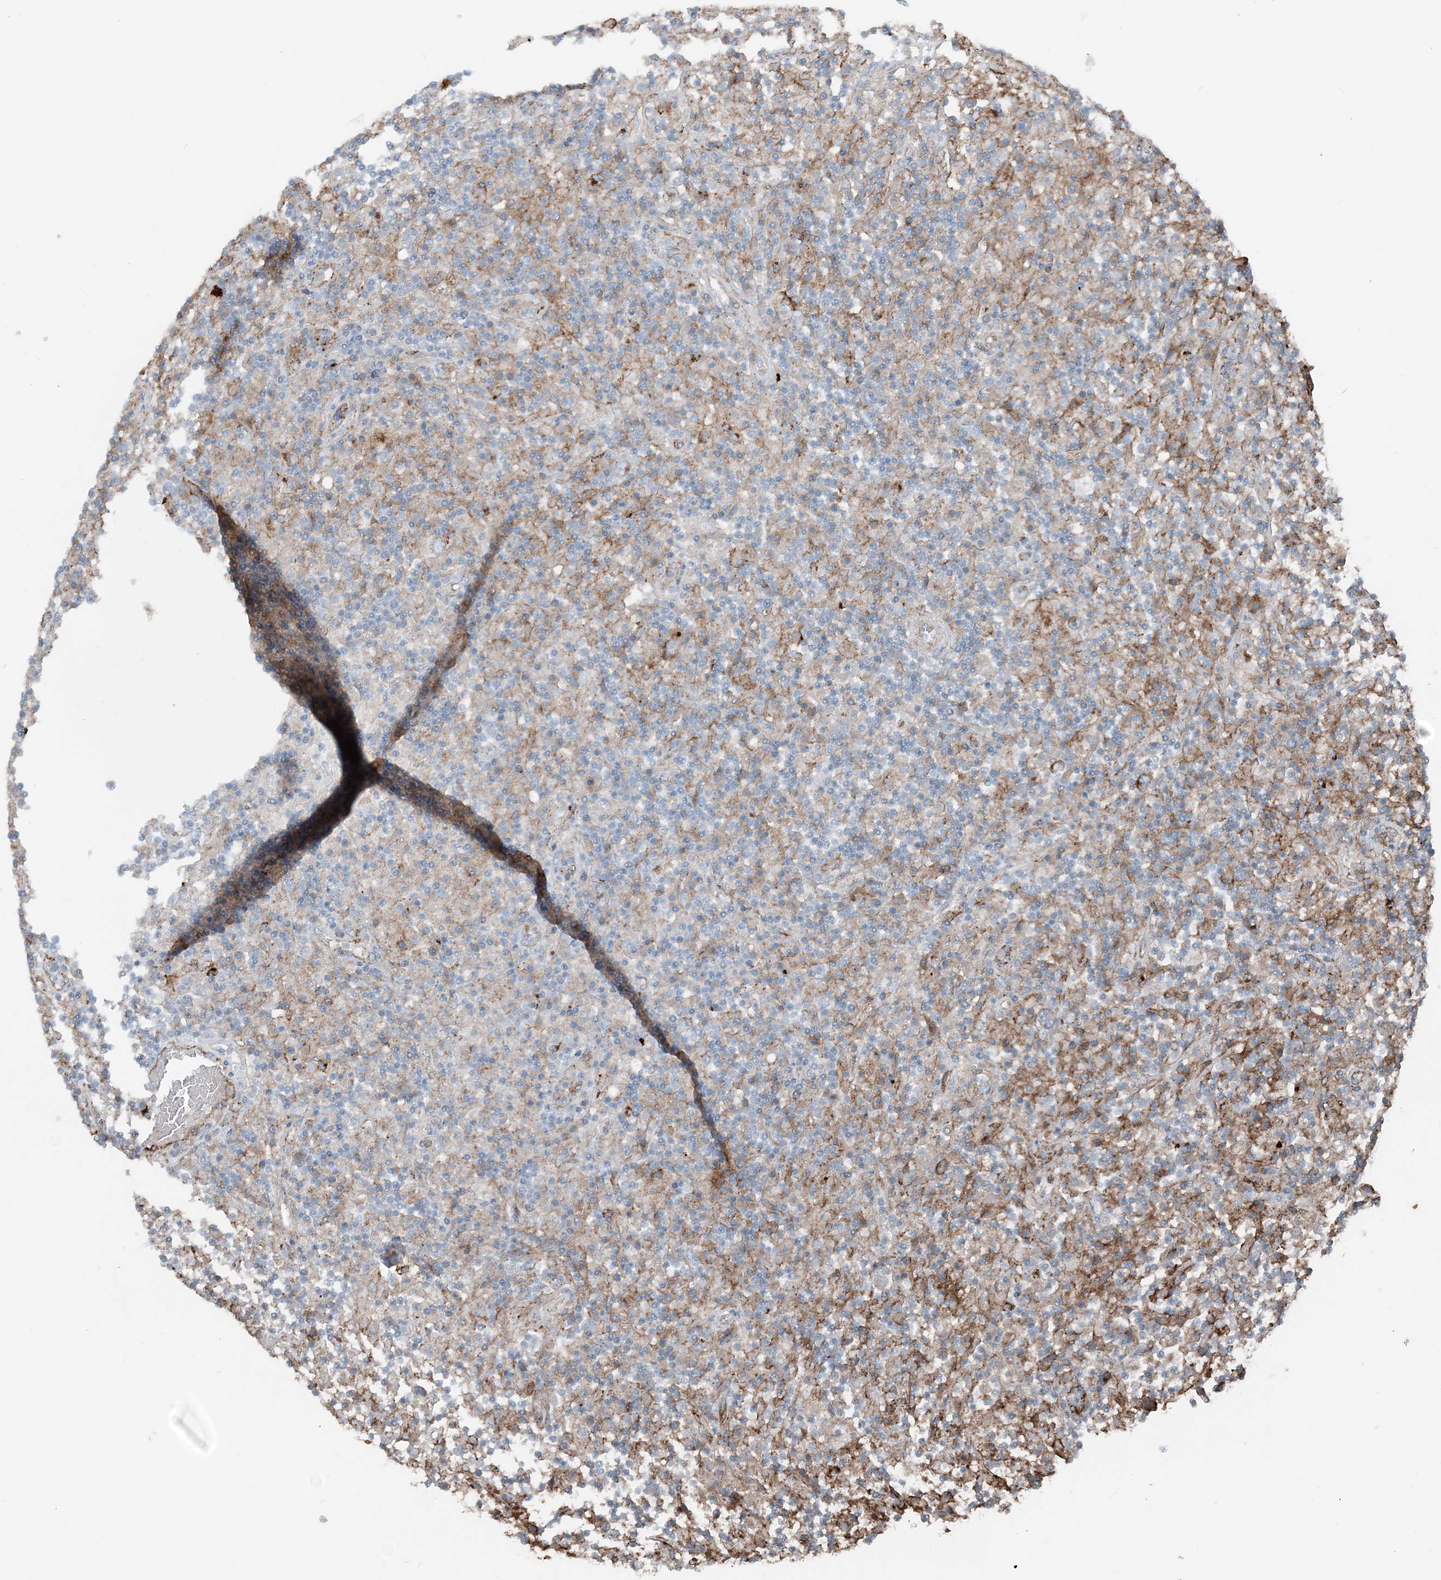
{"staining": {"intensity": "moderate", "quantity": "25%-75%", "location": "cytoplasmic/membranous"}, "tissue": "lymphoma", "cell_type": "Tumor cells", "image_type": "cancer", "snomed": [{"axis": "morphology", "description": "Hodgkin's disease, NOS"}, {"axis": "topography", "description": "Lymph node"}], "caption": "Tumor cells exhibit medium levels of moderate cytoplasmic/membranous staining in approximately 25%-75% of cells in lymphoma.", "gene": "KY", "patient": {"sex": "male", "age": 70}}